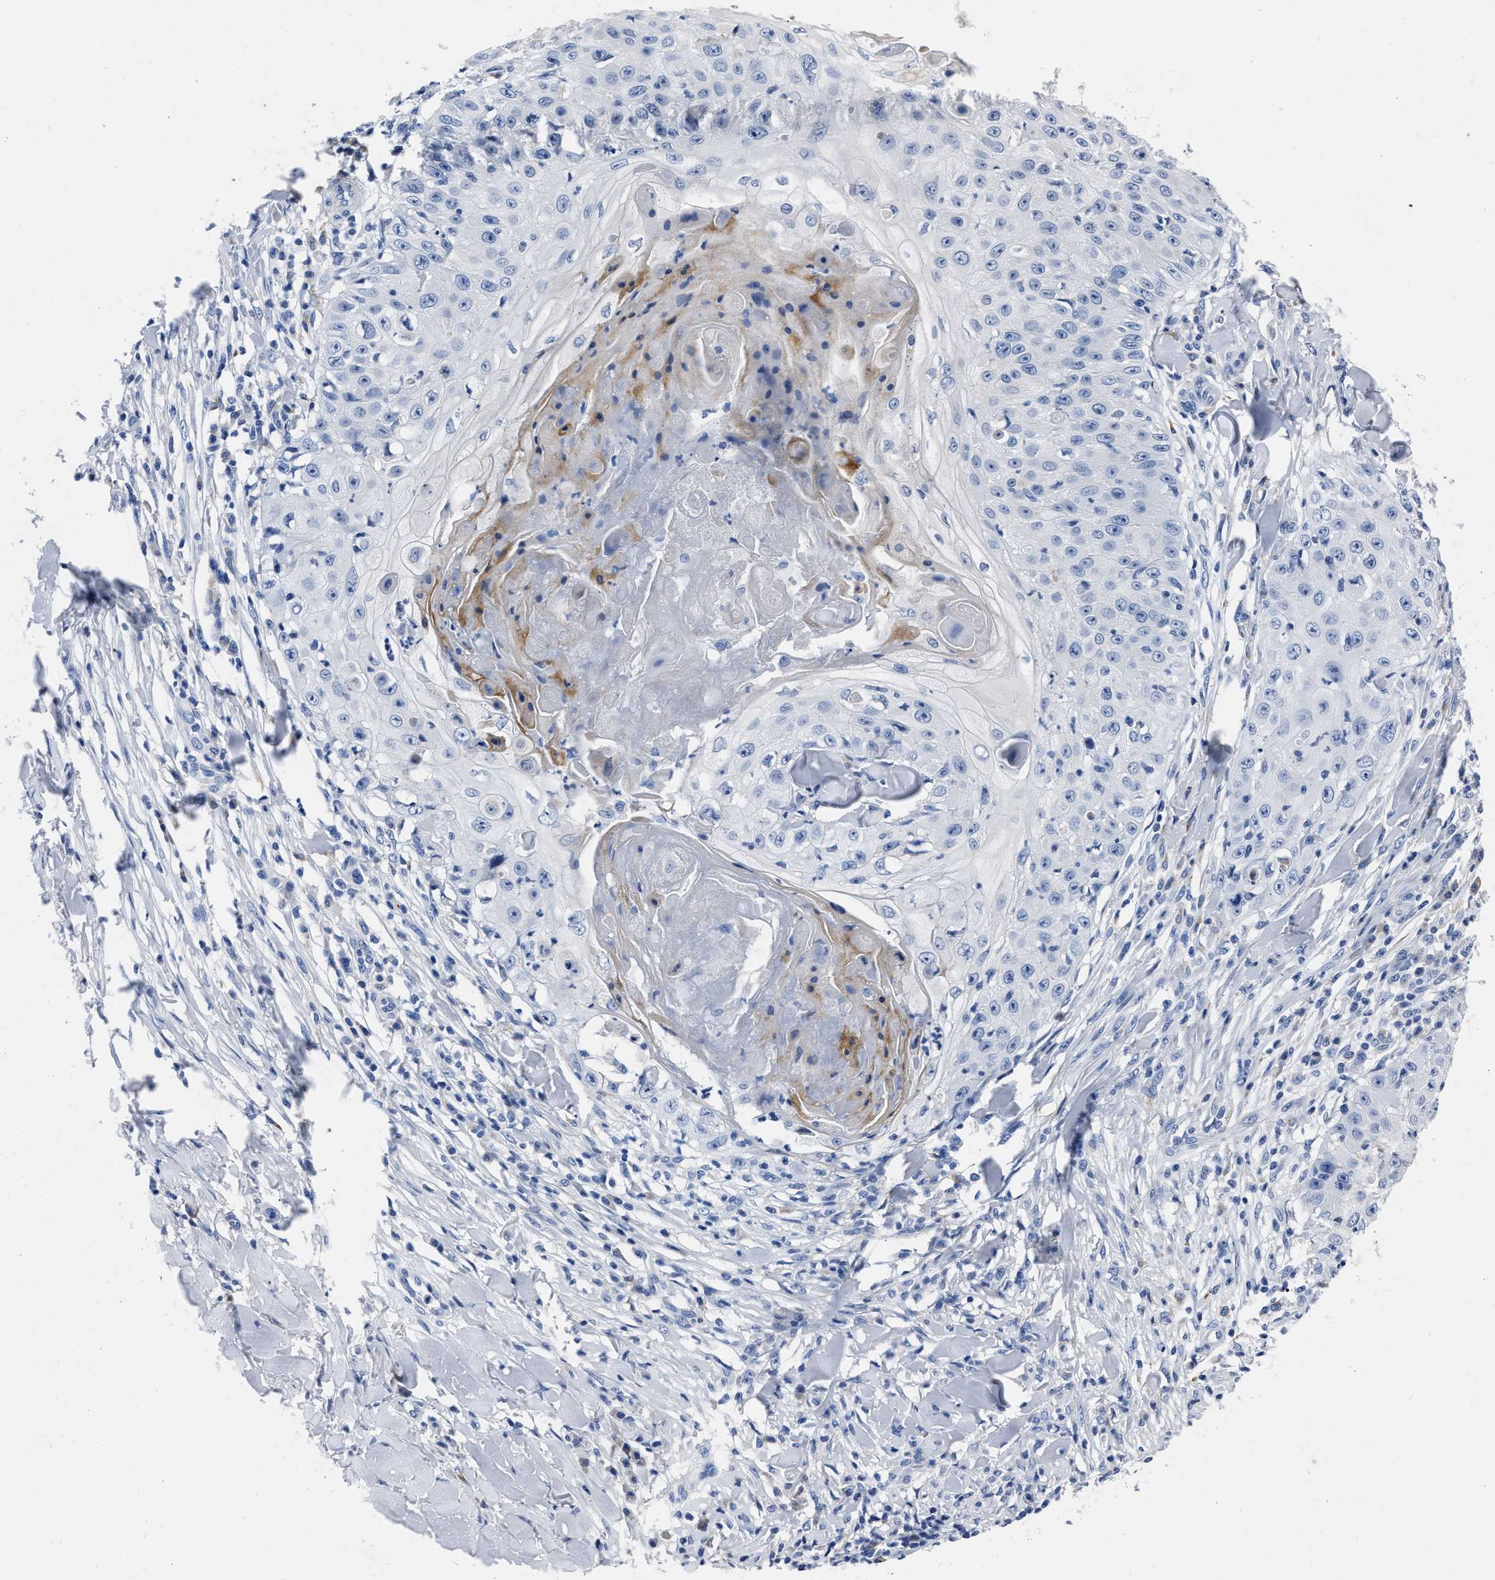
{"staining": {"intensity": "negative", "quantity": "none", "location": "none"}, "tissue": "skin cancer", "cell_type": "Tumor cells", "image_type": "cancer", "snomed": [{"axis": "morphology", "description": "Squamous cell carcinoma, NOS"}, {"axis": "topography", "description": "Skin"}], "caption": "A high-resolution image shows IHC staining of skin squamous cell carcinoma, which exhibits no significant staining in tumor cells.", "gene": "MOV10L1", "patient": {"sex": "male", "age": 86}}